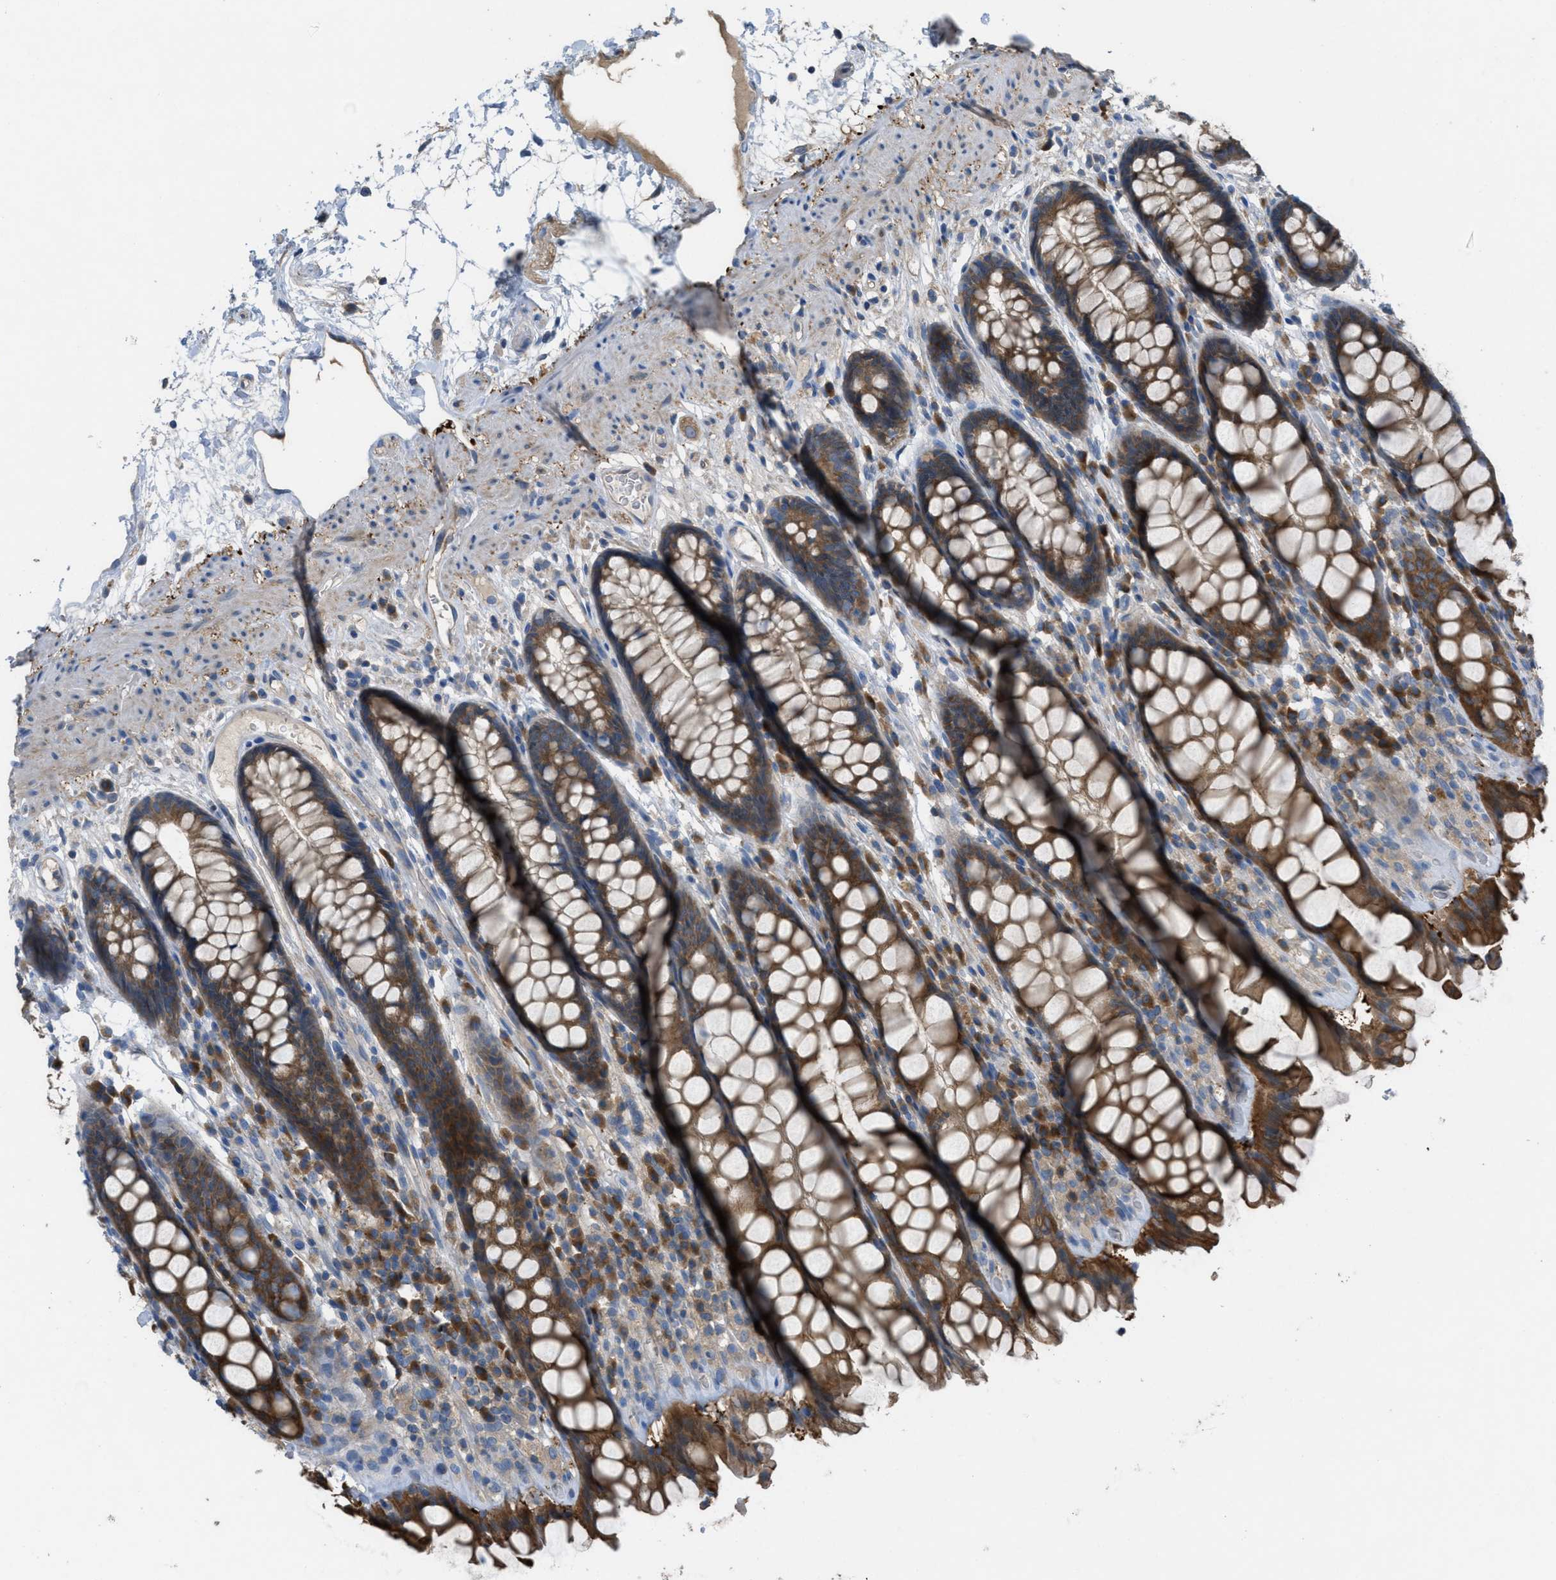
{"staining": {"intensity": "strong", "quantity": ">75%", "location": "cytoplasmic/membranous"}, "tissue": "rectum", "cell_type": "Glandular cells", "image_type": "normal", "snomed": [{"axis": "morphology", "description": "Normal tissue, NOS"}, {"axis": "topography", "description": "Rectum"}], "caption": "Brown immunohistochemical staining in unremarkable human rectum reveals strong cytoplasmic/membranous positivity in approximately >75% of glandular cells. (IHC, brightfield microscopy, high magnification).", "gene": "UBA5", "patient": {"sex": "male", "age": 64}}